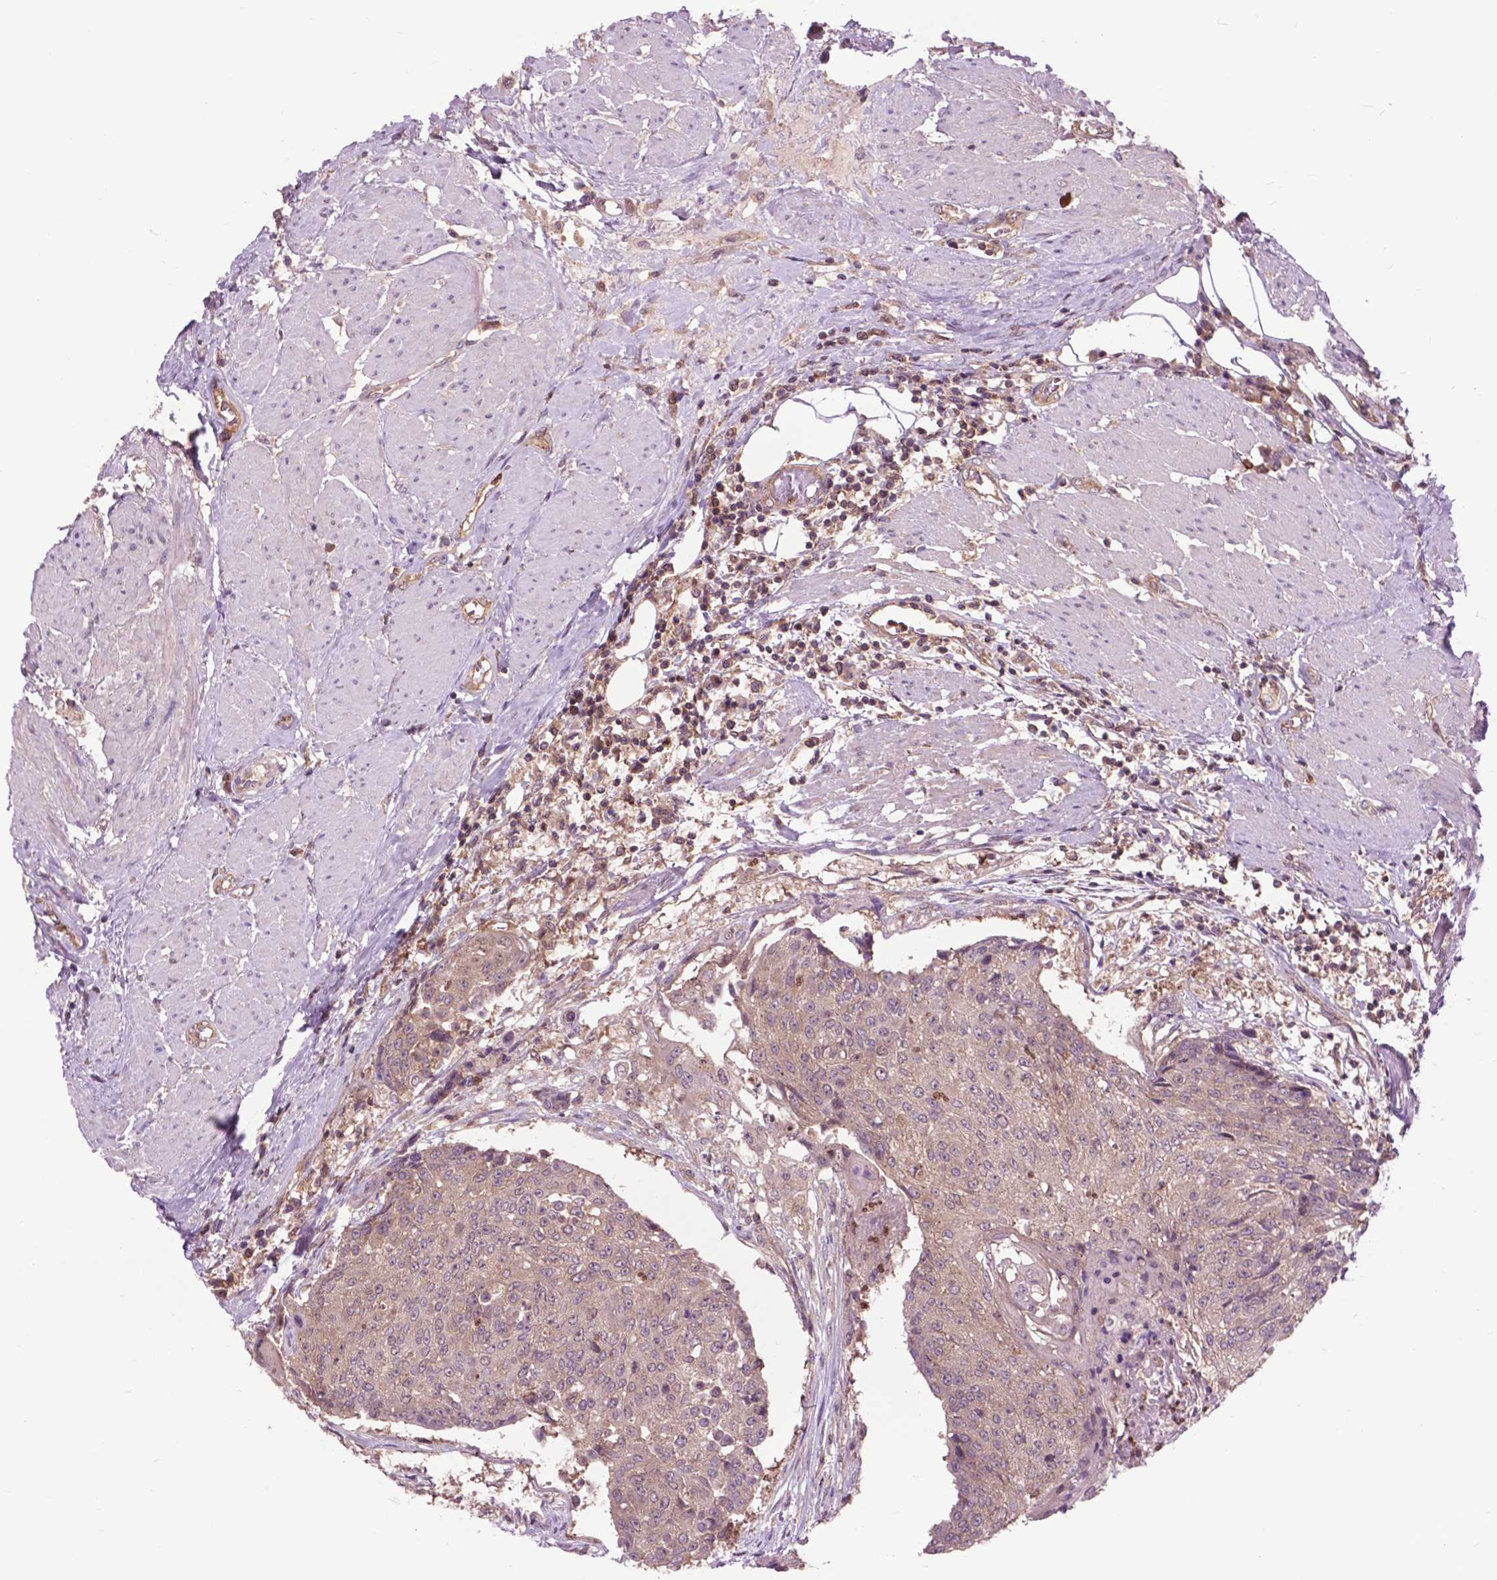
{"staining": {"intensity": "weak", "quantity": ">75%", "location": "cytoplasmic/membranous"}, "tissue": "urothelial cancer", "cell_type": "Tumor cells", "image_type": "cancer", "snomed": [{"axis": "morphology", "description": "Urothelial carcinoma, High grade"}, {"axis": "topography", "description": "Urinary bladder"}], "caption": "Urothelial cancer stained with a protein marker demonstrates weak staining in tumor cells.", "gene": "ARAF", "patient": {"sex": "female", "age": 63}}